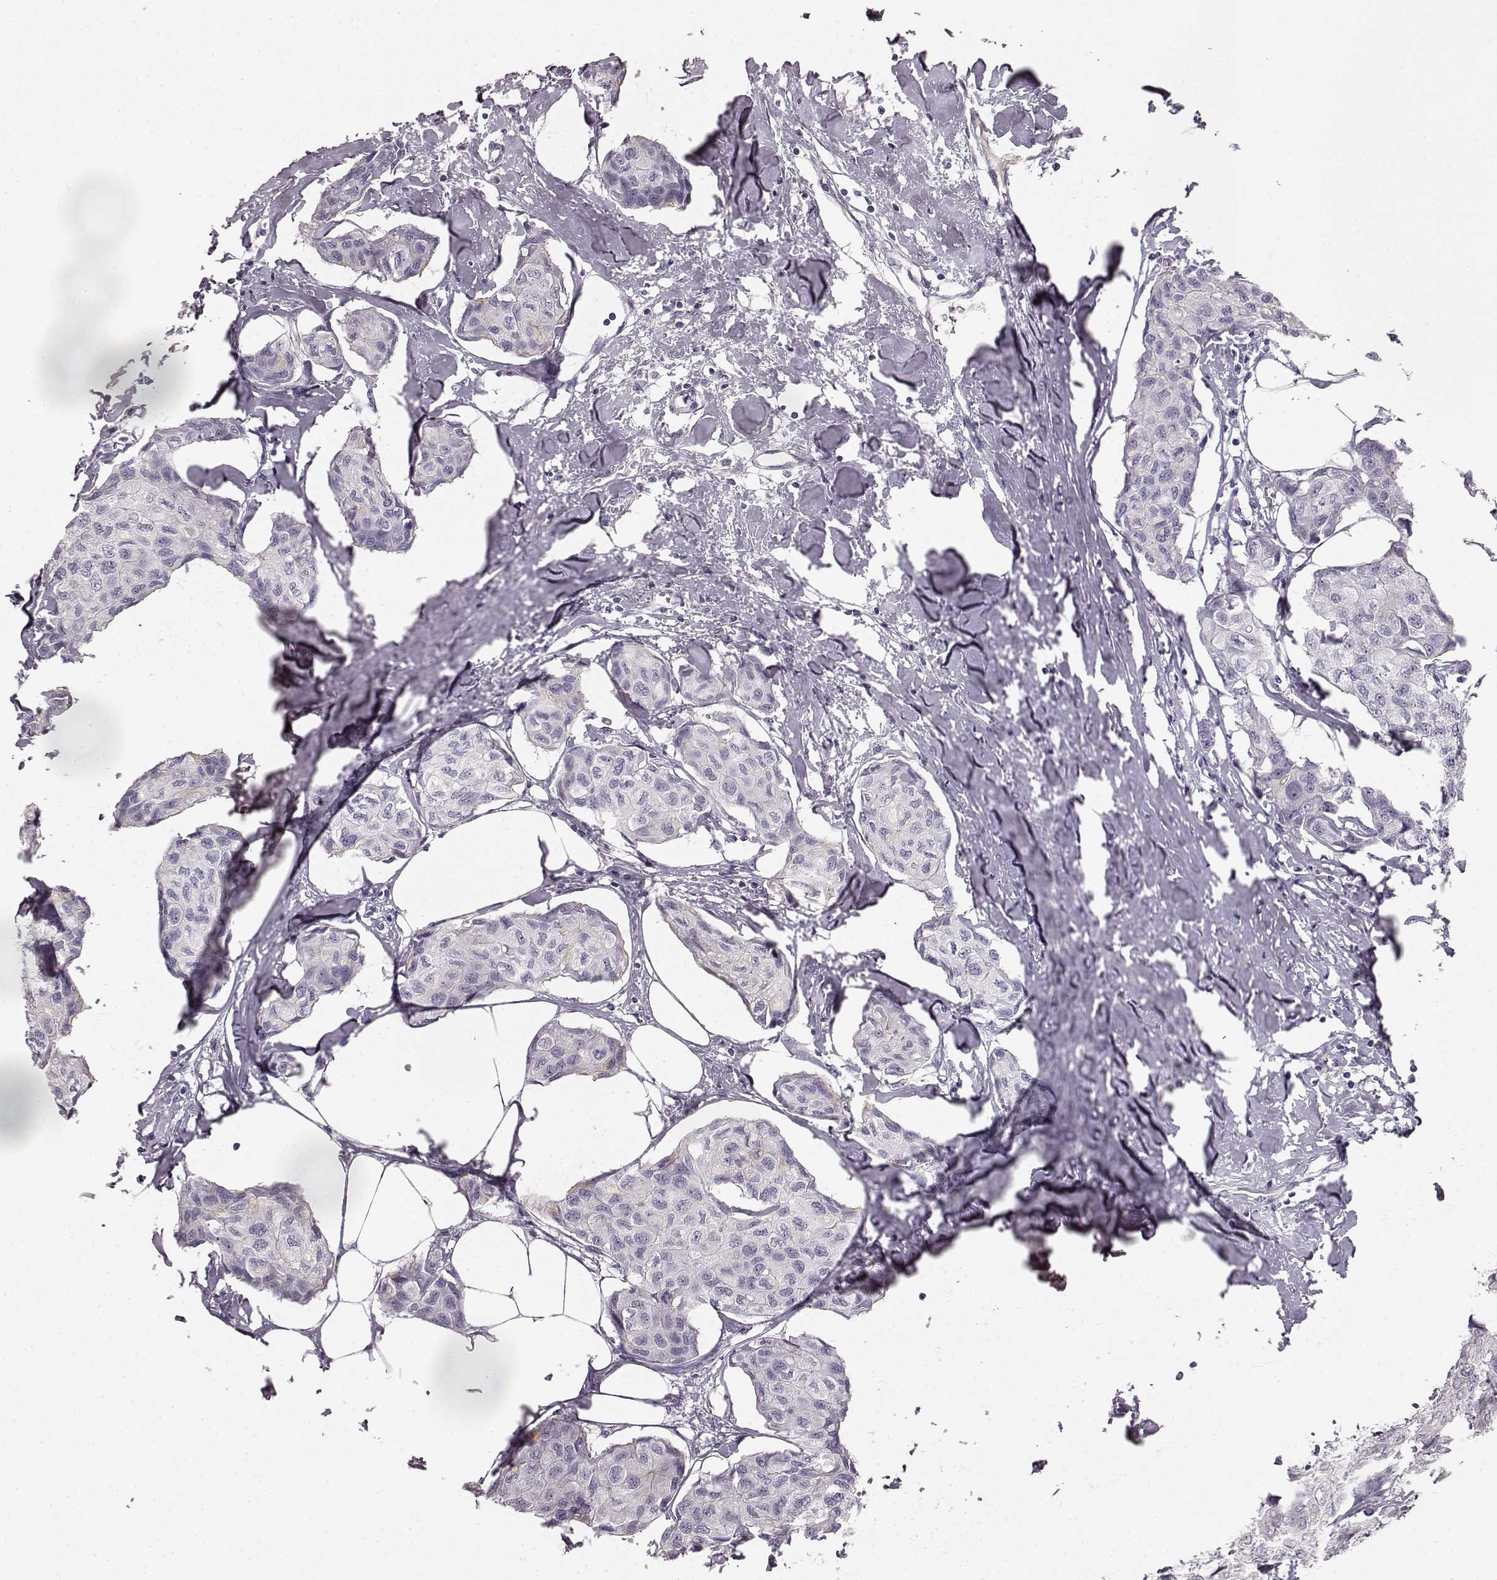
{"staining": {"intensity": "negative", "quantity": "none", "location": "none"}, "tissue": "breast cancer", "cell_type": "Tumor cells", "image_type": "cancer", "snomed": [{"axis": "morphology", "description": "Duct carcinoma"}, {"axis": "topography", "description": "Breast"}], "caption": "A high-resolution micrograph shows IHC staining of intraductal carcinoma (breast), which shows no significant positivity in tumor cells.", "gene": "KIAA0319", "patient": {"sex": "female", "age": 80}}